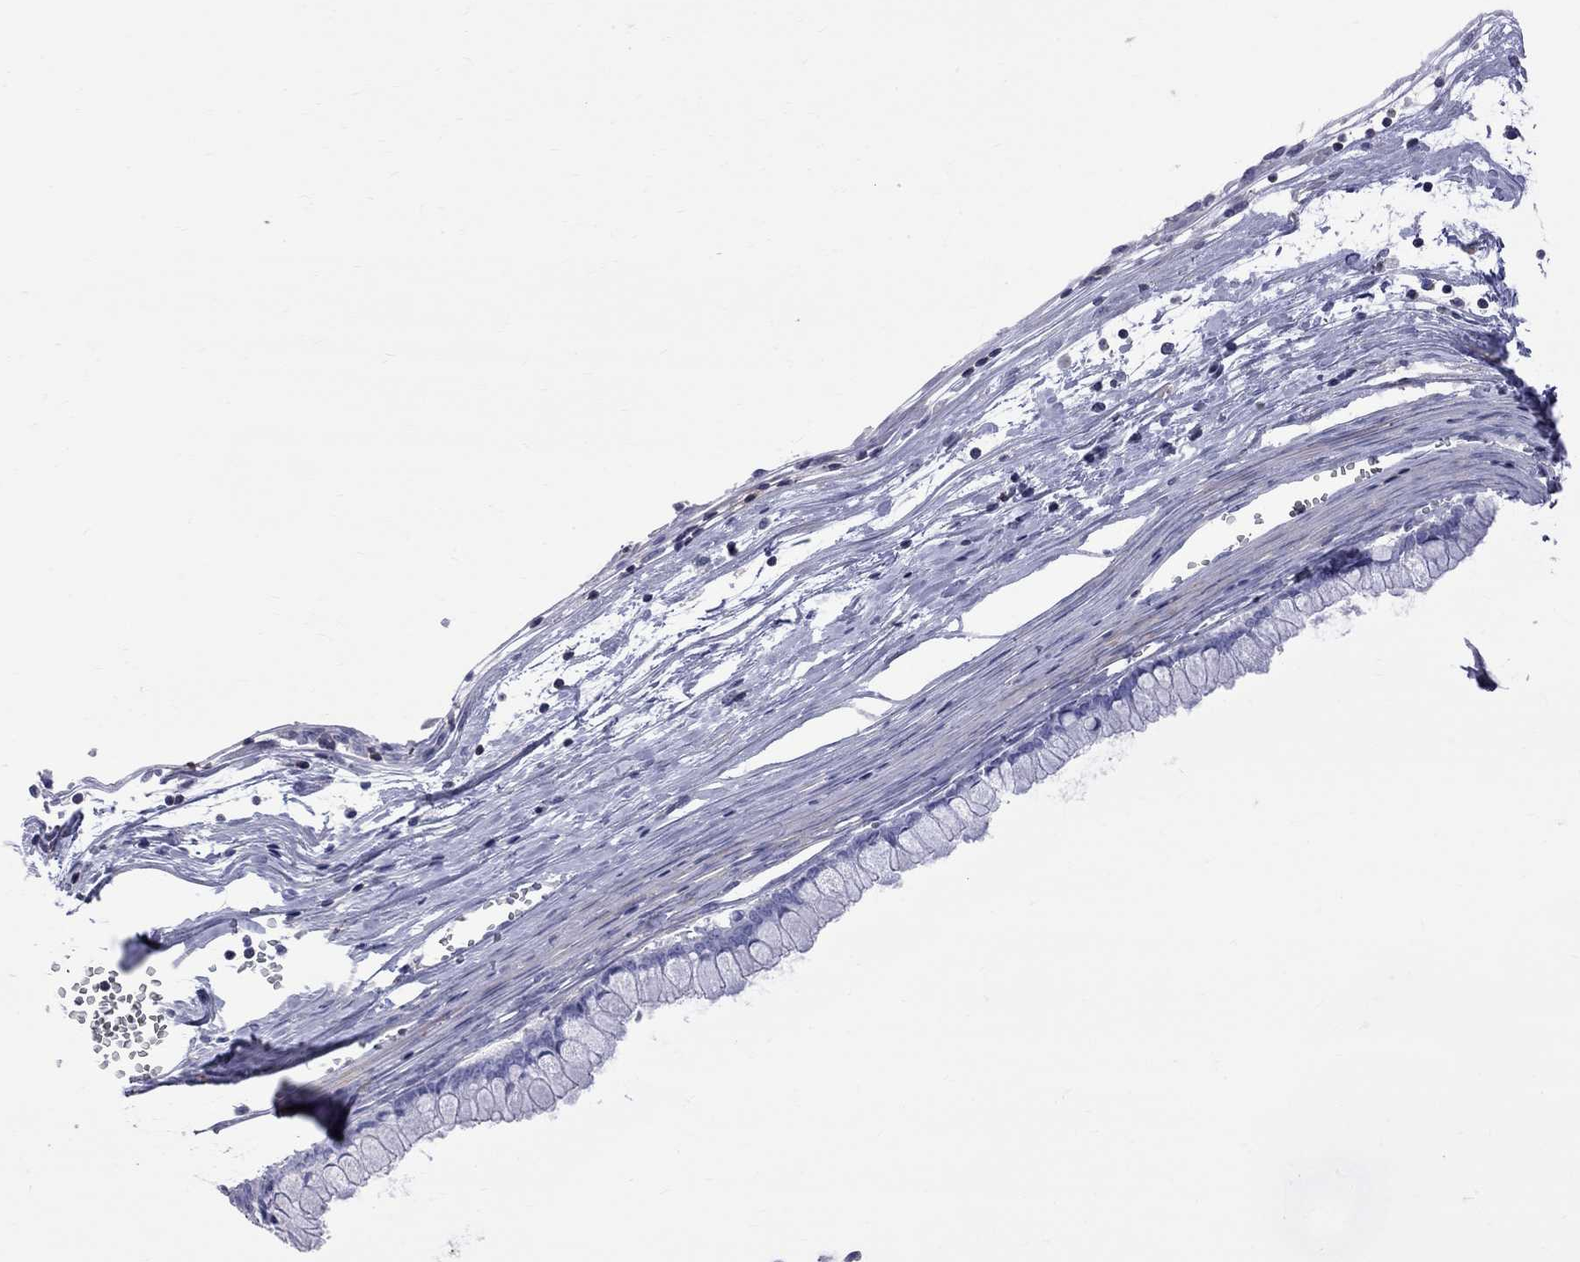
{"staining": {"intensity": "negative", "quantity": "none", "location": "none"}, "tissue": "ovarian cancer", "cell_type": "Tumor cells", "image_type": "cancer", "snomed": [{"axis": "morphology", "description": "Cystadenocarcinoma, mucinous, NOS"}, {"axis": "topography", "description": "Ovary"}], "caption": "The micrograph displays no staining of tumor cells in ovarian cancer.", "gene": "S100A3", "patient": {"sex": "female", "age": 67}}